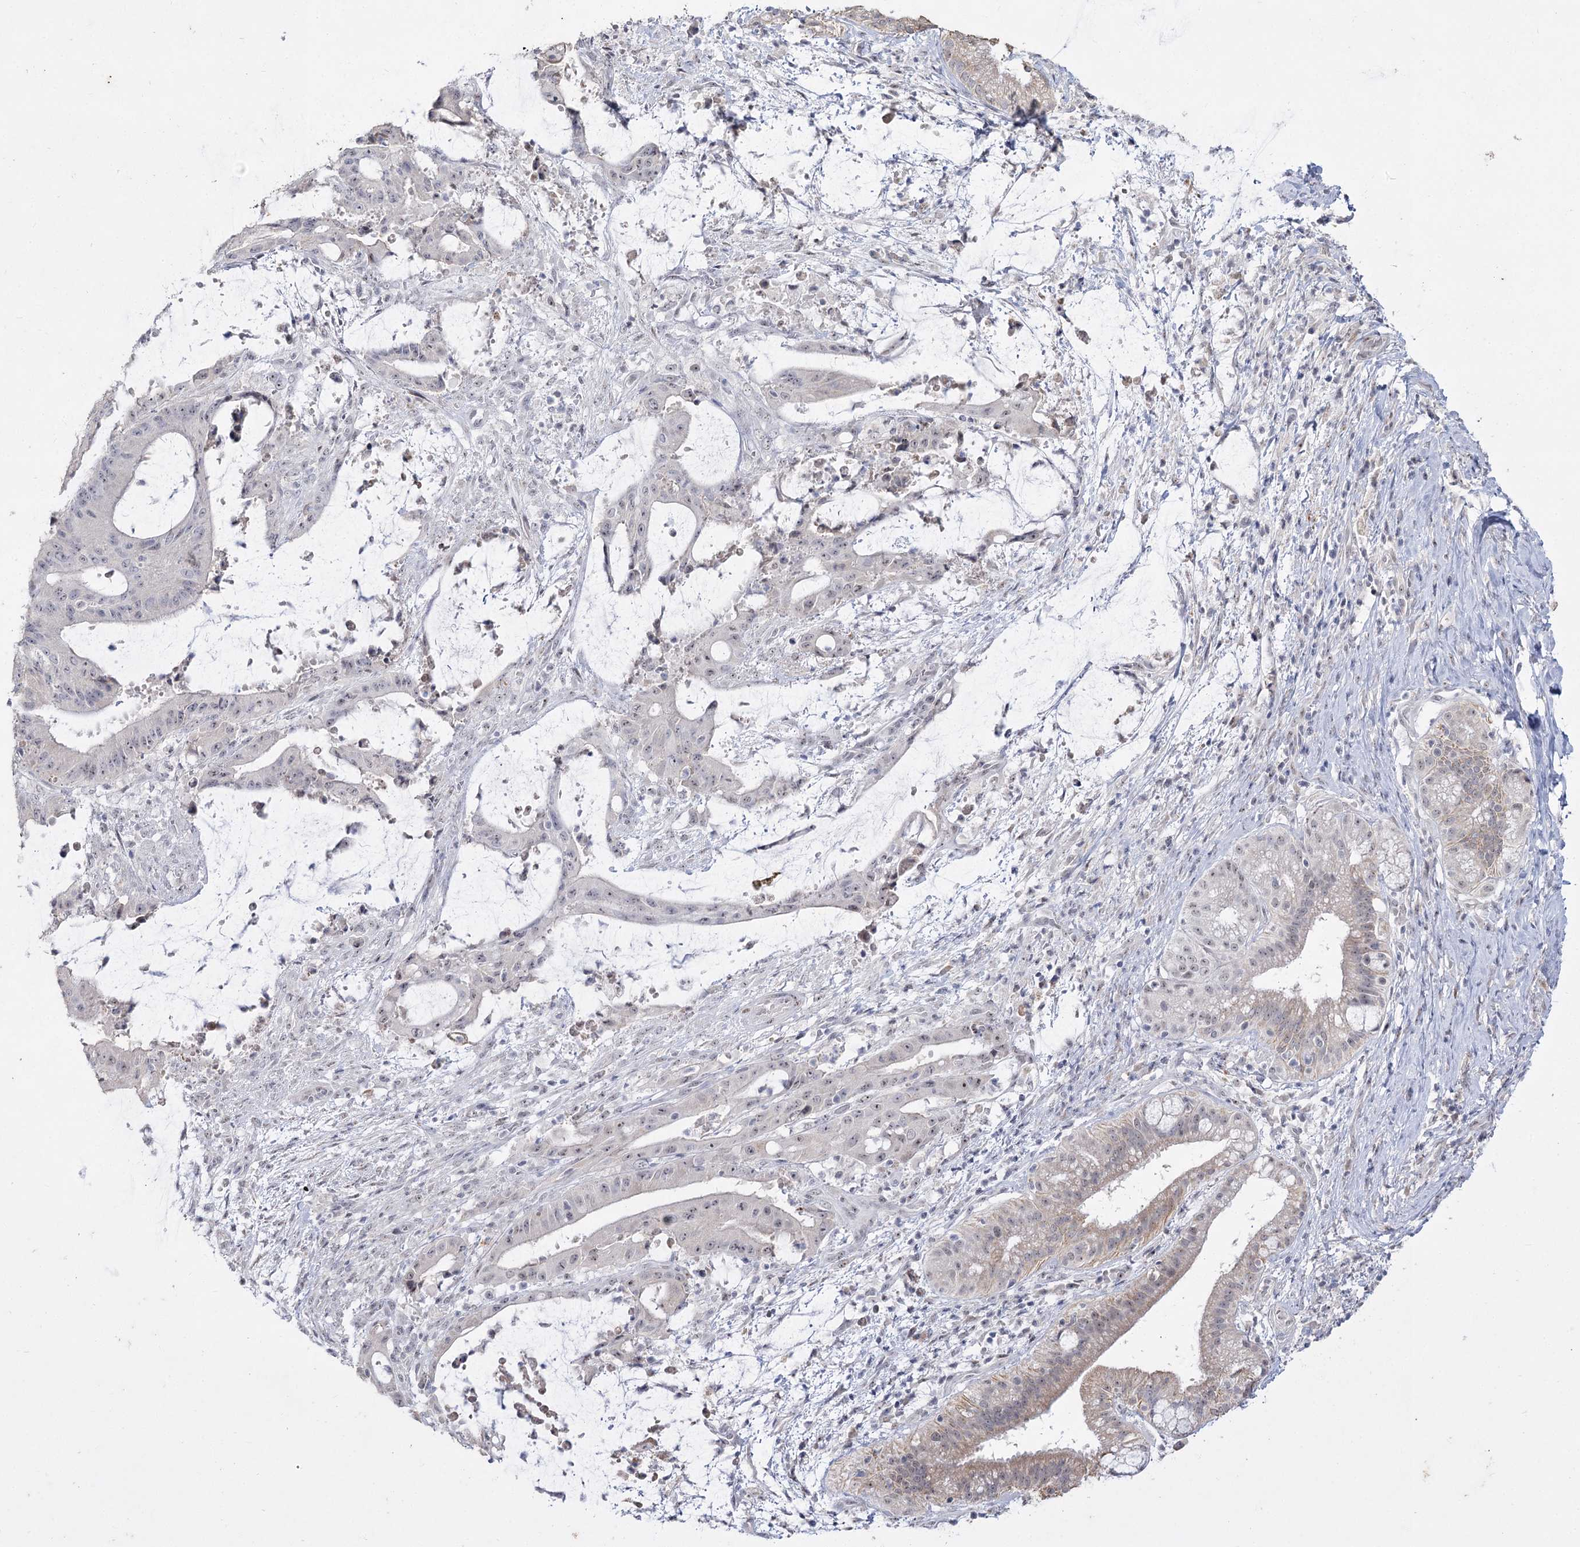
{"staining": {"intensity": "negative", "quantity": "none", "location": "none"}, "tissue": "liver cancer", "cell_type": "Tumor cells", "image_type": "cancer", "snomed": [{"axis": "morphology", "description": "Normal tissue, NOS"}, {"axis": "morphology", "description": "Cholangiocarcinoma"}, {"axis": "topography", "description": "Liver"}, {"axis": "topography", "description": "Peripheral nerve tissue"}], "caption": "Liver cholangiocarcinoma stained for a protein using IHC demonstrates no expression tumor cells.", "gene": "DDX50", "patient": {"sex": "female", "age": 73}}